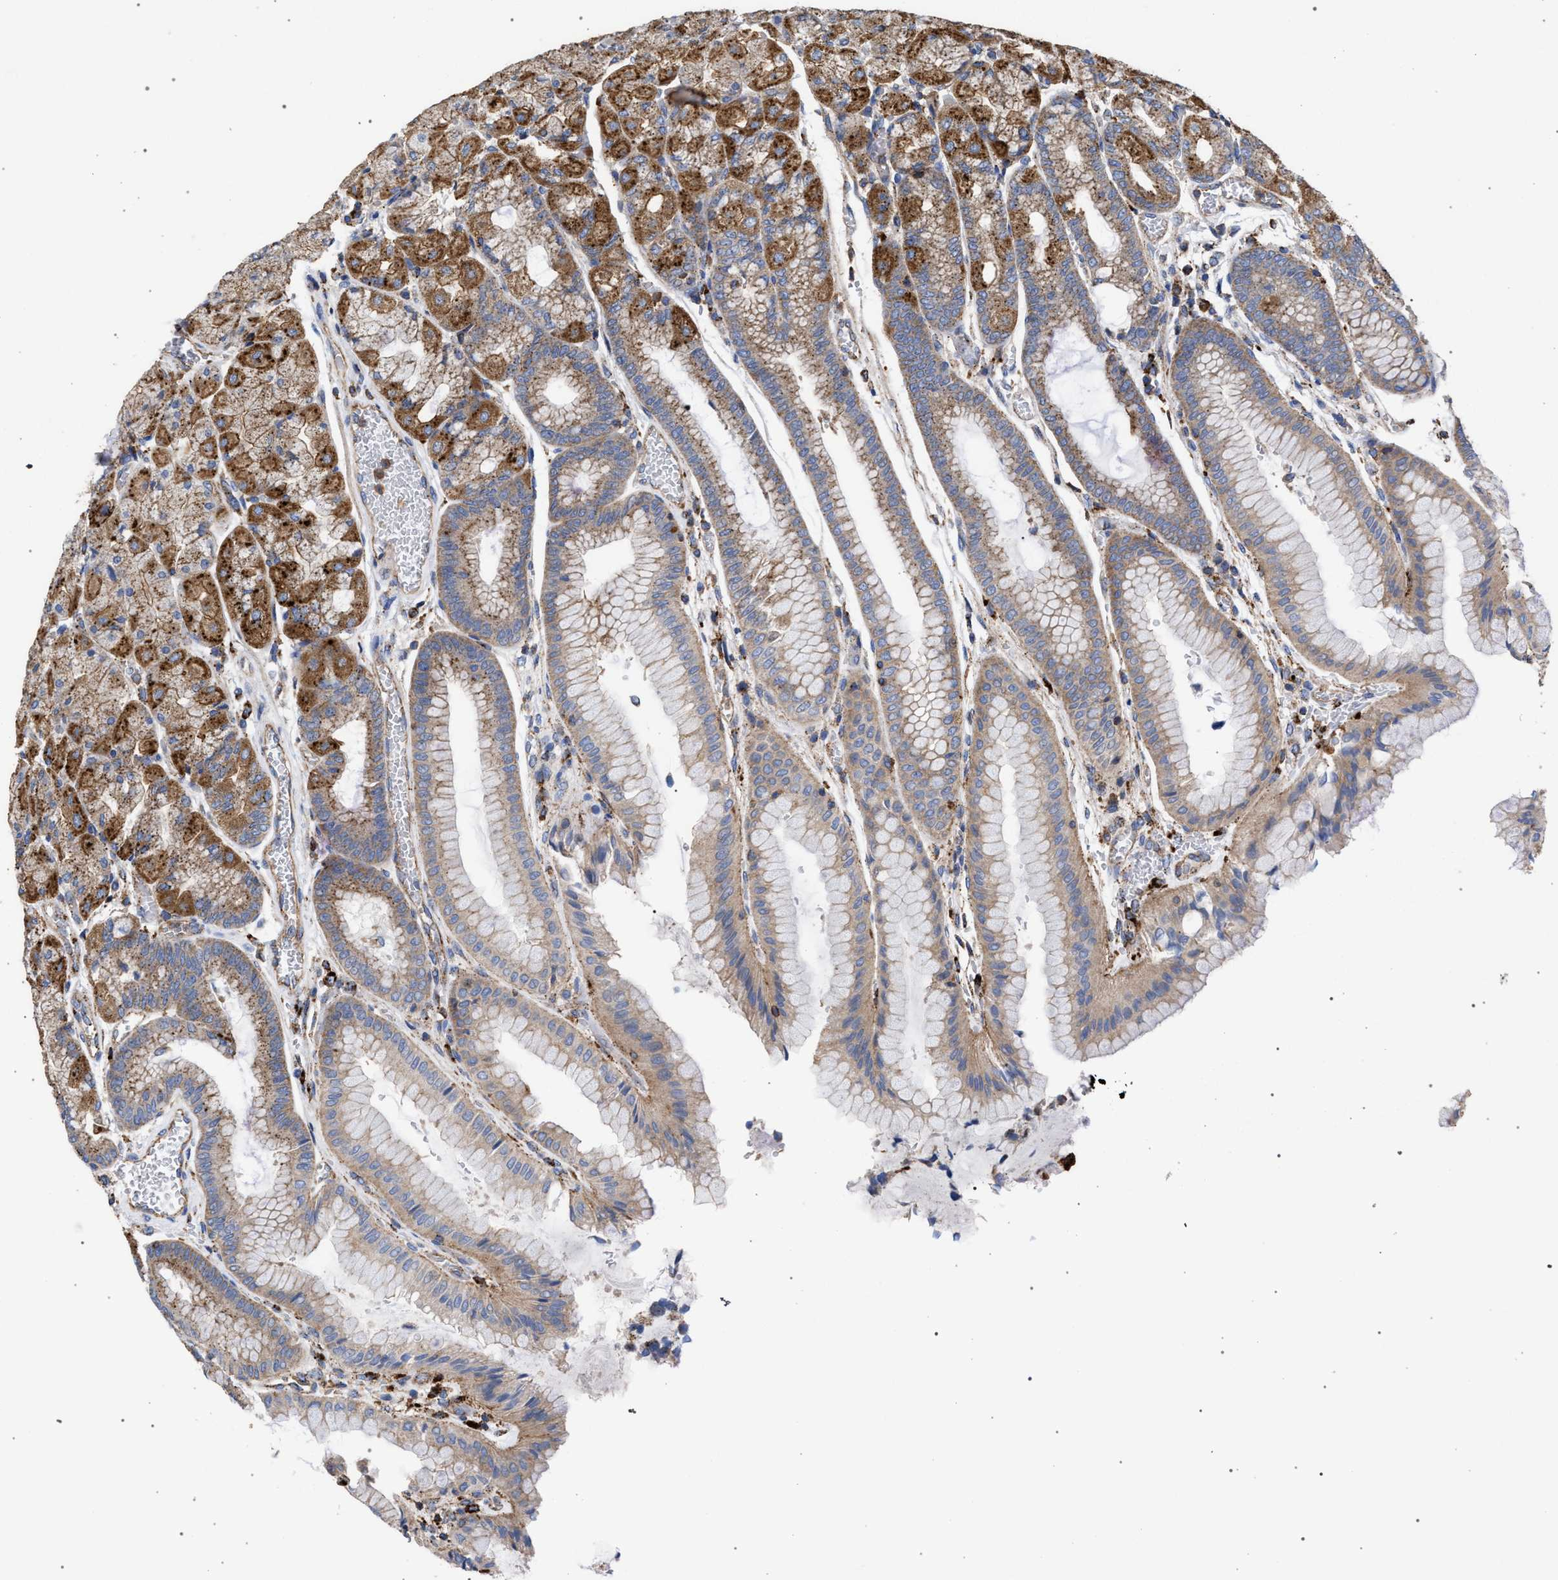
{"staining": {"intensity": "moderate", "quantity": ">75%", "location": "cytoplasmic/membranous"}, "tissue": "stomach", "cell_type": "Glandular cells", "image_type": "normal", "snomed": [{"axis": "morphology", "description": "Normal tissue, NOS"}, {"axis": "morphology", "description": "Carcinoid, malignant, NOS"}, {"axis": "topography", "description": "Stomach, upper"}], "caption": "A brown stain labels moderate cytoplasmic/membranous positivity of a protein in glandular cells of normal stomach.", "gene": "PPT1", "patient": {"sex": "male", "age": 39}}